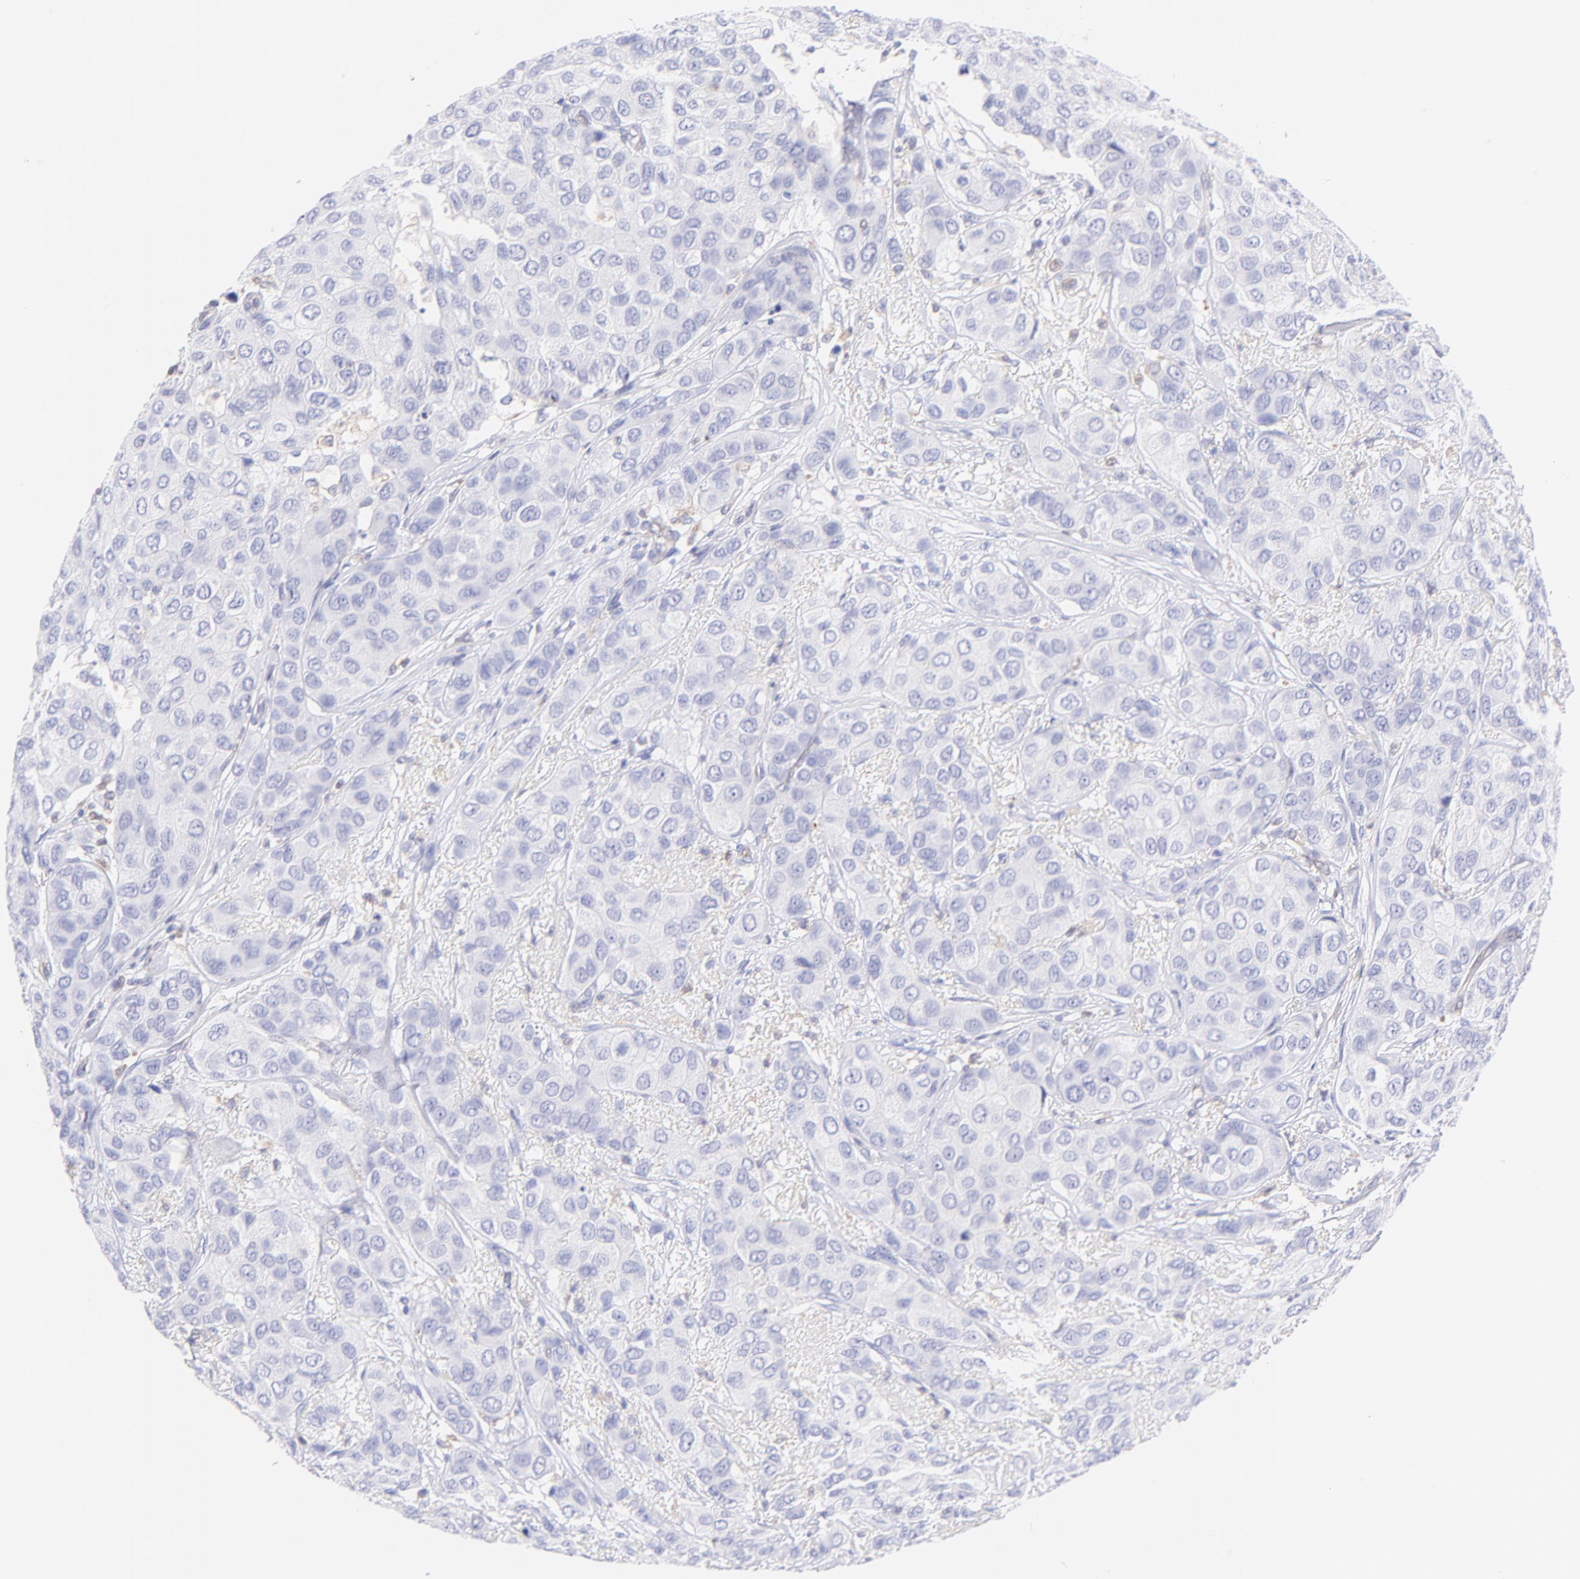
{"staining": {"intensity": "negative", "quantity": "none", "location": "none"}, "tissue": "breast cancer", "cell_type": "Tumor cells", "image_type": "cancer", "snomed": [{"axis": "morphology", "description": "Duct carcinoma"}, {"axis": "topography", "description": "Breast"}], "caption": "Tumor cells are negative for protein expression in human breast infiltrating ductal carcinoma. (Immunohistochemistry (ihc), brightfield microscopy, high magnification).", "gene": "IRAG2", "patient": {"sex": "female", "age": 68}}